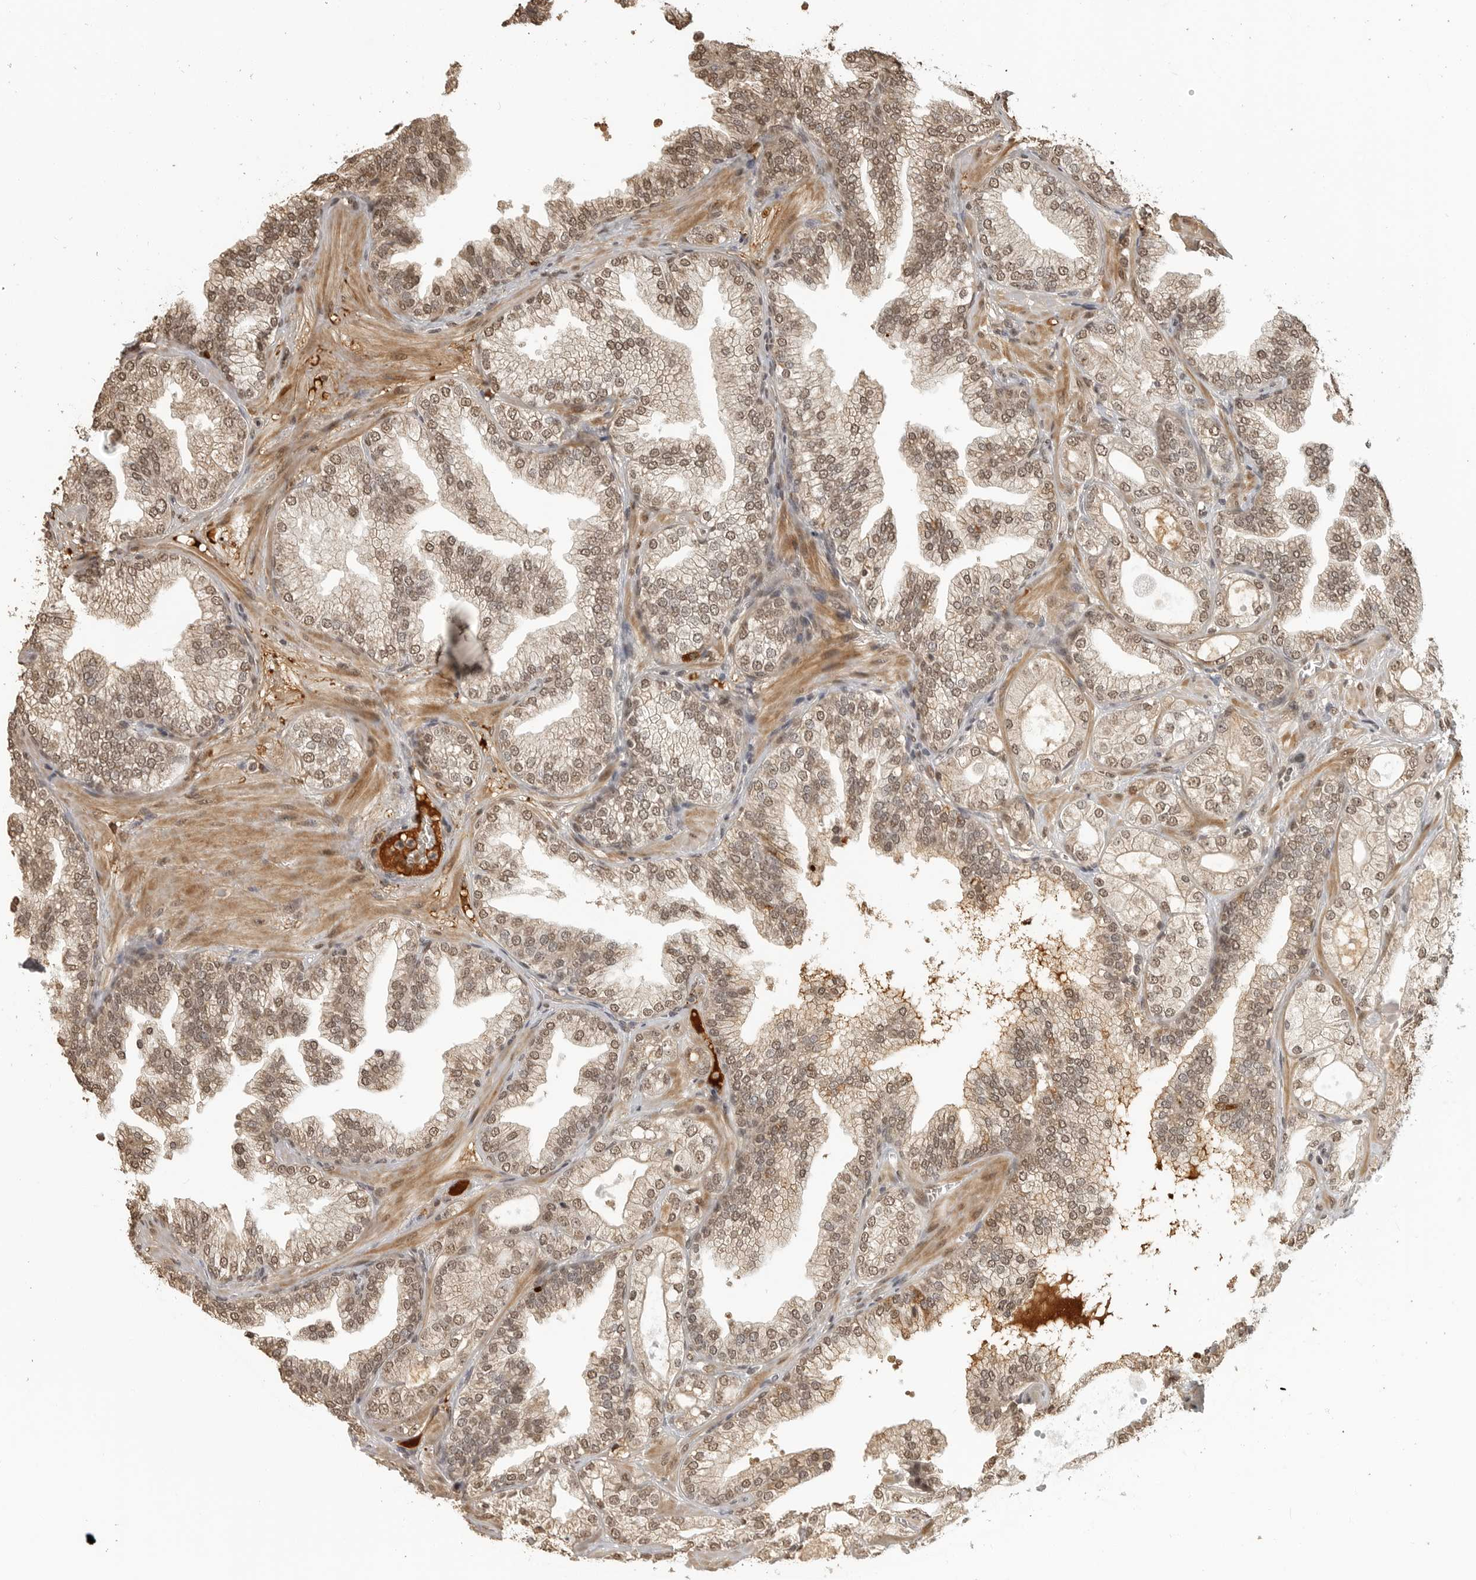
{"staining": {"intensity": "moderate", "quantity": ">75%", "location": "cytoplasmic/membranous,nuclear"}, "tissue": "prostate cancer", "cell_type": "Tumor cells", "image_type": "cancer", "snomed": [{"axis": "morphology", "description": "Adenocarcinoma, High grade"}, {"axis": "topography", "description": "Prostate"}], "caption": "Immunohistochemical staining of human prostate cancer (high-grade adenocarcinoma) reveals medium levels of moderate cytoplasmic/membranous and nuclear positivity in approximately >75% of tumor cells.", "gene": "CLOCK", "patient": {"sex": "male", "age": 58}}